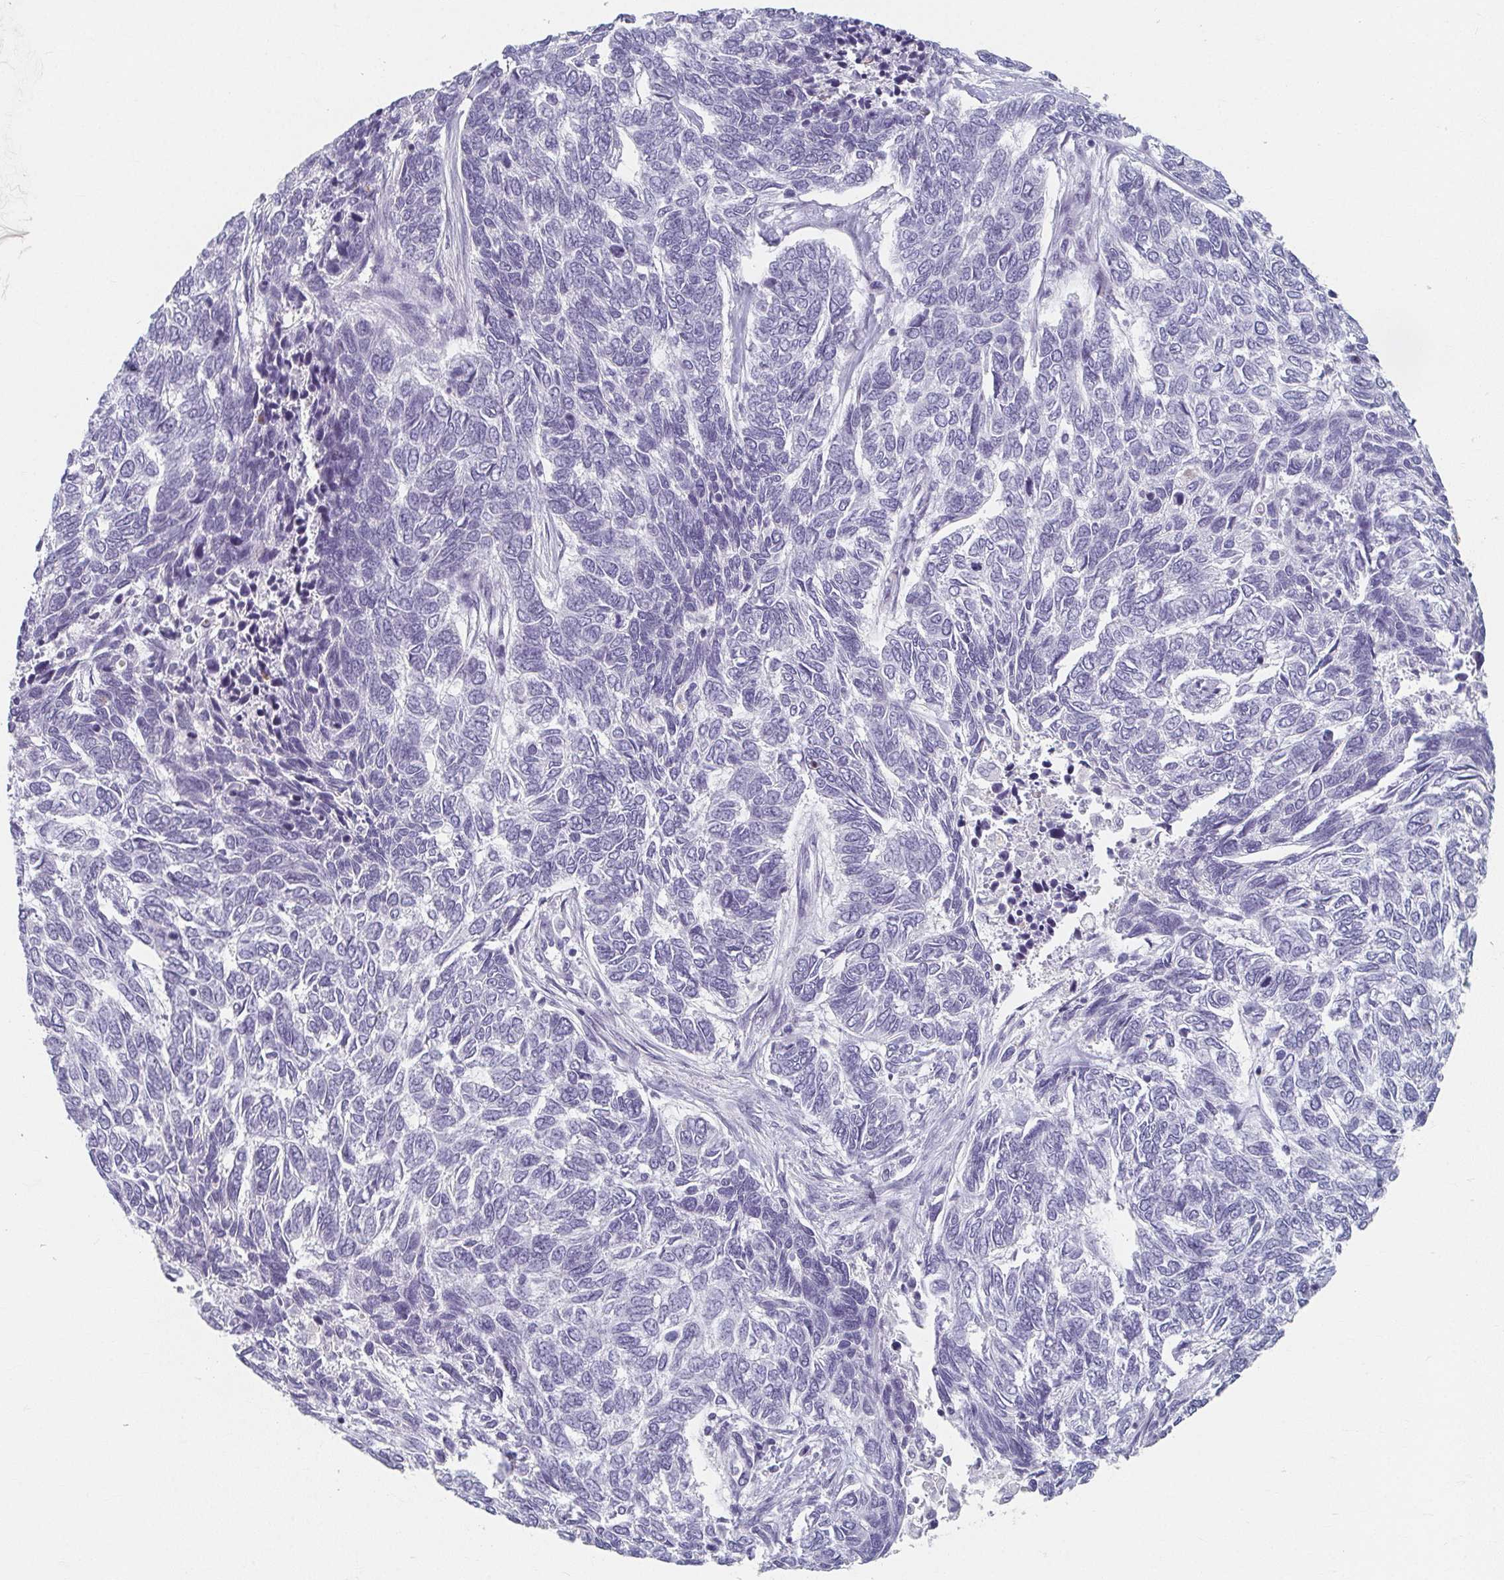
{"staining": {"intensity": "negative", "quantity": "none", "location": "none"}, "tissue": "skin cancer", "cell_type": "Tumor cells", "image_type": "cancer", "snomed": [{"axis": "morphology", "description": "Basal cell carcinoma"}, {"axis": "topography", "description": "Skin"}], "caption": "Tumor cells are negative for protein expression in human skin cancer. (Brightfield microscopy of DAB immunohistochemistry (IHC) at high magnification).", "gene": "CAMKV", "patient": {"sex": "female", "age": 65}}